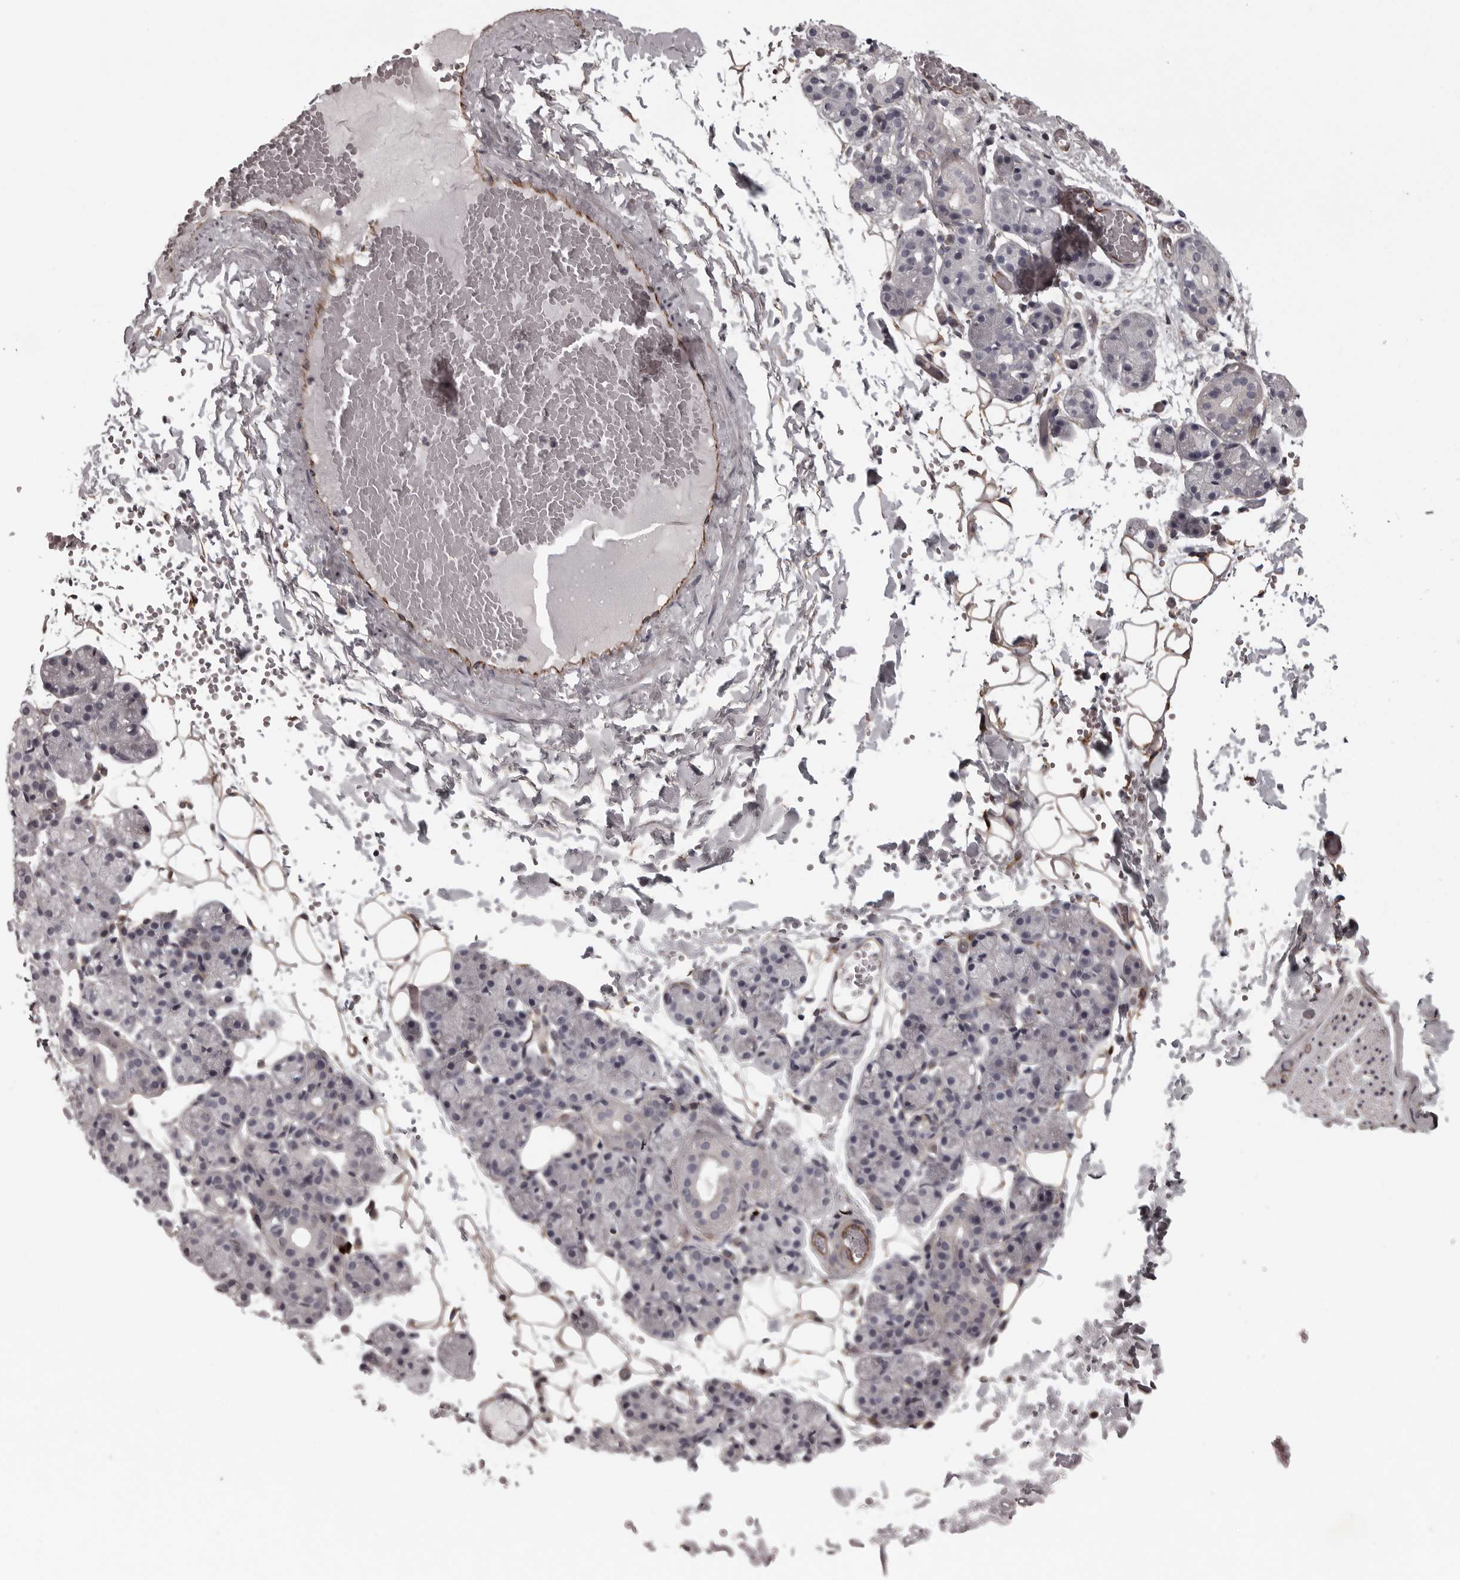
{"staining": {"intensity": "negative", "quantity": "none", "location": "none"}, "tissue": "salivary gland", "cell_type": "Glandular cells", "image_type": "normal", "snomed": [{"axis": "morphology", "description": "Normal tissue, NOS"}, {"axis": "topography", "description": "Salivary gland"}], "caption": "Protein analysis of benign salivary gland reveals no significant expression in glandular cells.", "gene": "FAAP100", "patient": {"sex": "male", "age": 63}}